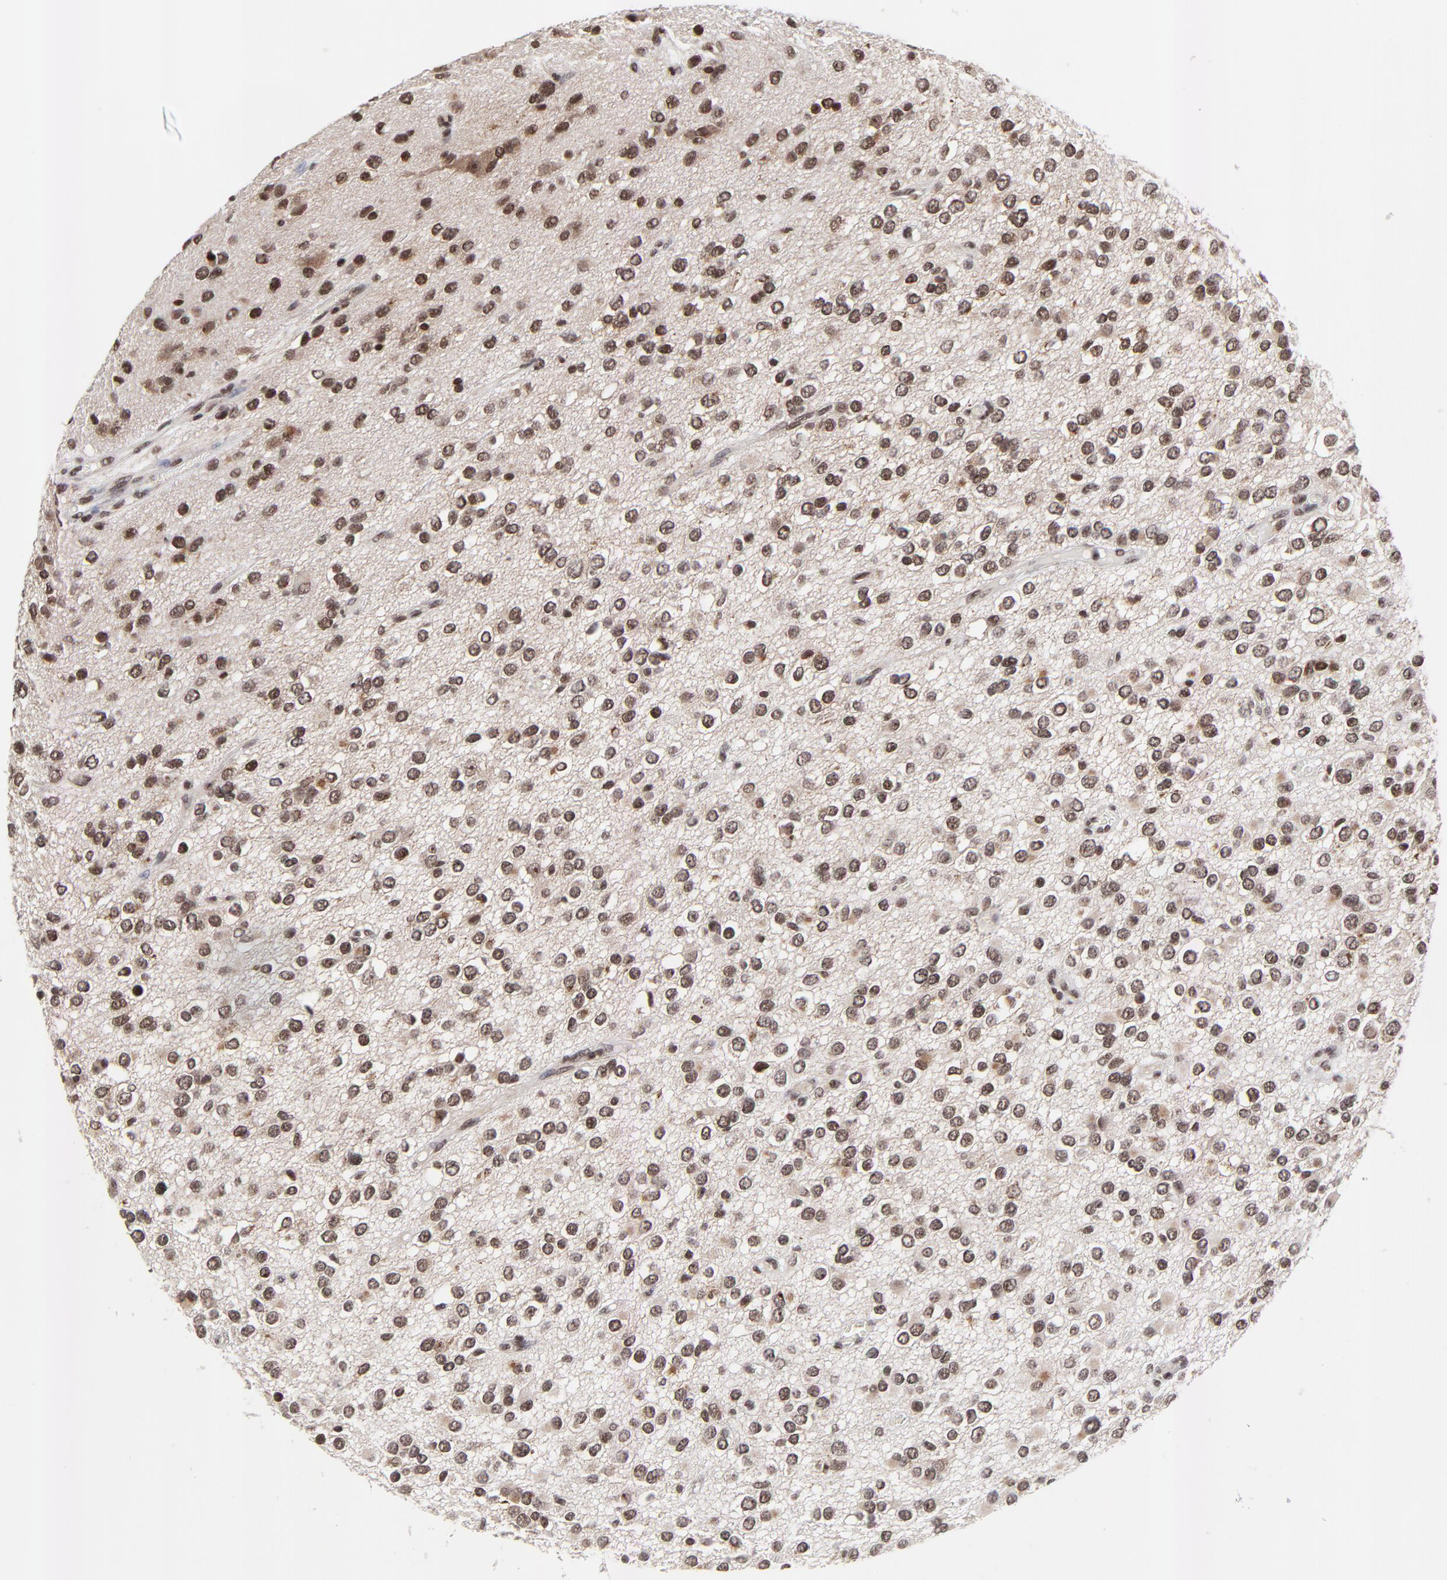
{"staining": {"intensity": "moderate", "quantity": ">75%", "location": "nuclear"}, "tissue": "glioma", "cell_type": "Tumor cells", "image_type": "cancer", "snomed": [{"axis": "morphology", "description": "Glioma, malignant, Low grade"}, {"axis": "topography", "description": "Brain"}], "caption": "This photomicrograph demonstrates immunohistochemistry staining of human glioma, with medium moderate nuclear staining in about >75% of tumor cells.", "gene": "ZNF777", "patient": {"sex": "male", "age": 42}}